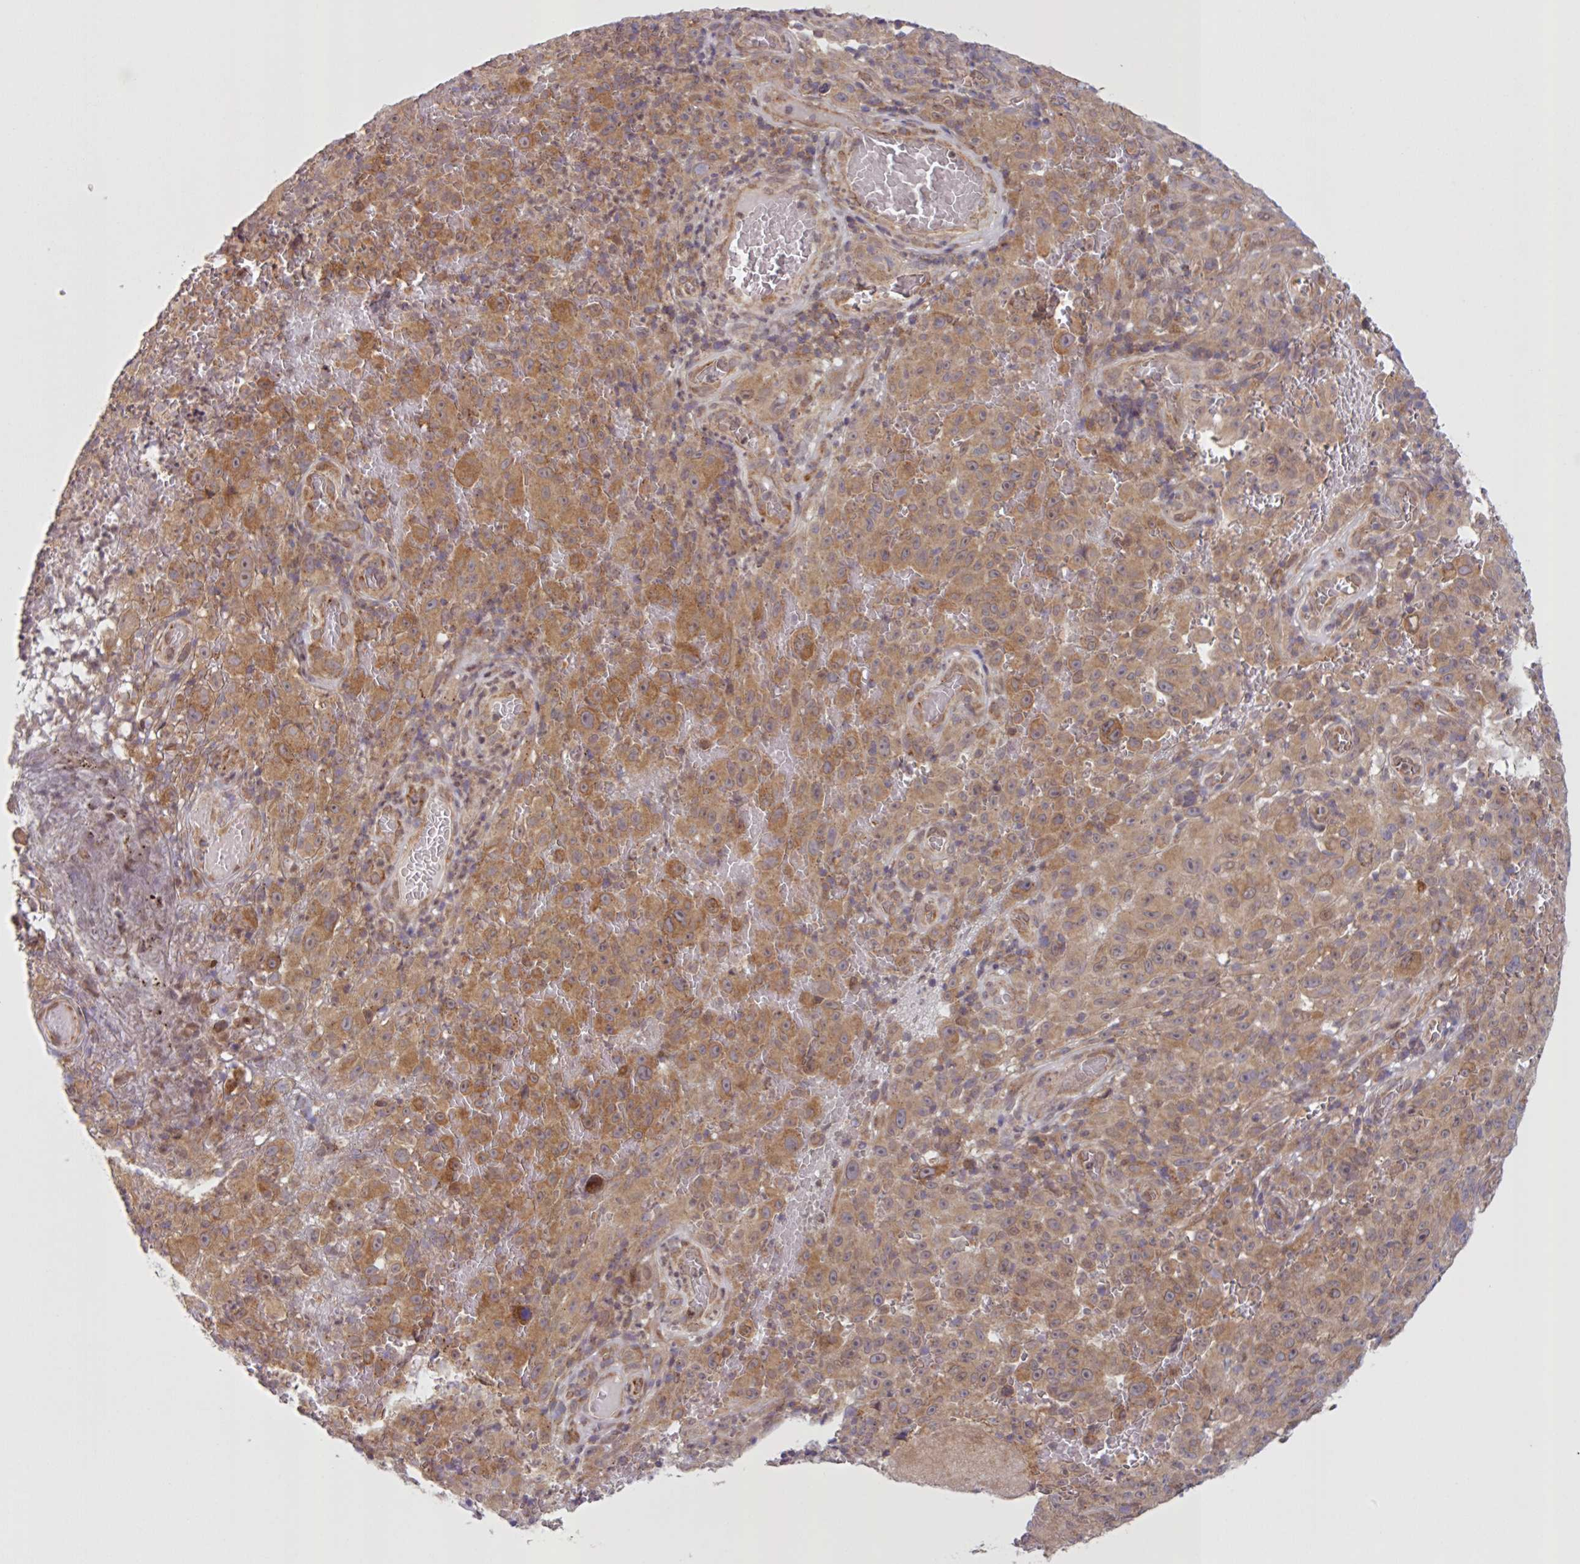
{"staining": {"intensity": "moderate", "quantity": ">75%", "location": "cytoplasmic/membranous"}, "tissue": "melanoma", "cell_type": "Tumor cells", "image_type": "cancer", "snomed": [{"axis": "morphology", "description": "Malignant melanoma, NOS"}, {"axis": "topography", "description": "Skin"}], "caption": "Melanoma stained with IHC exhibits moderate cytoplasmic/membranous expression in about >75% of tumor cells.", "gene": "CAMLG", "patient": {"sex": "female", "age": 82}}